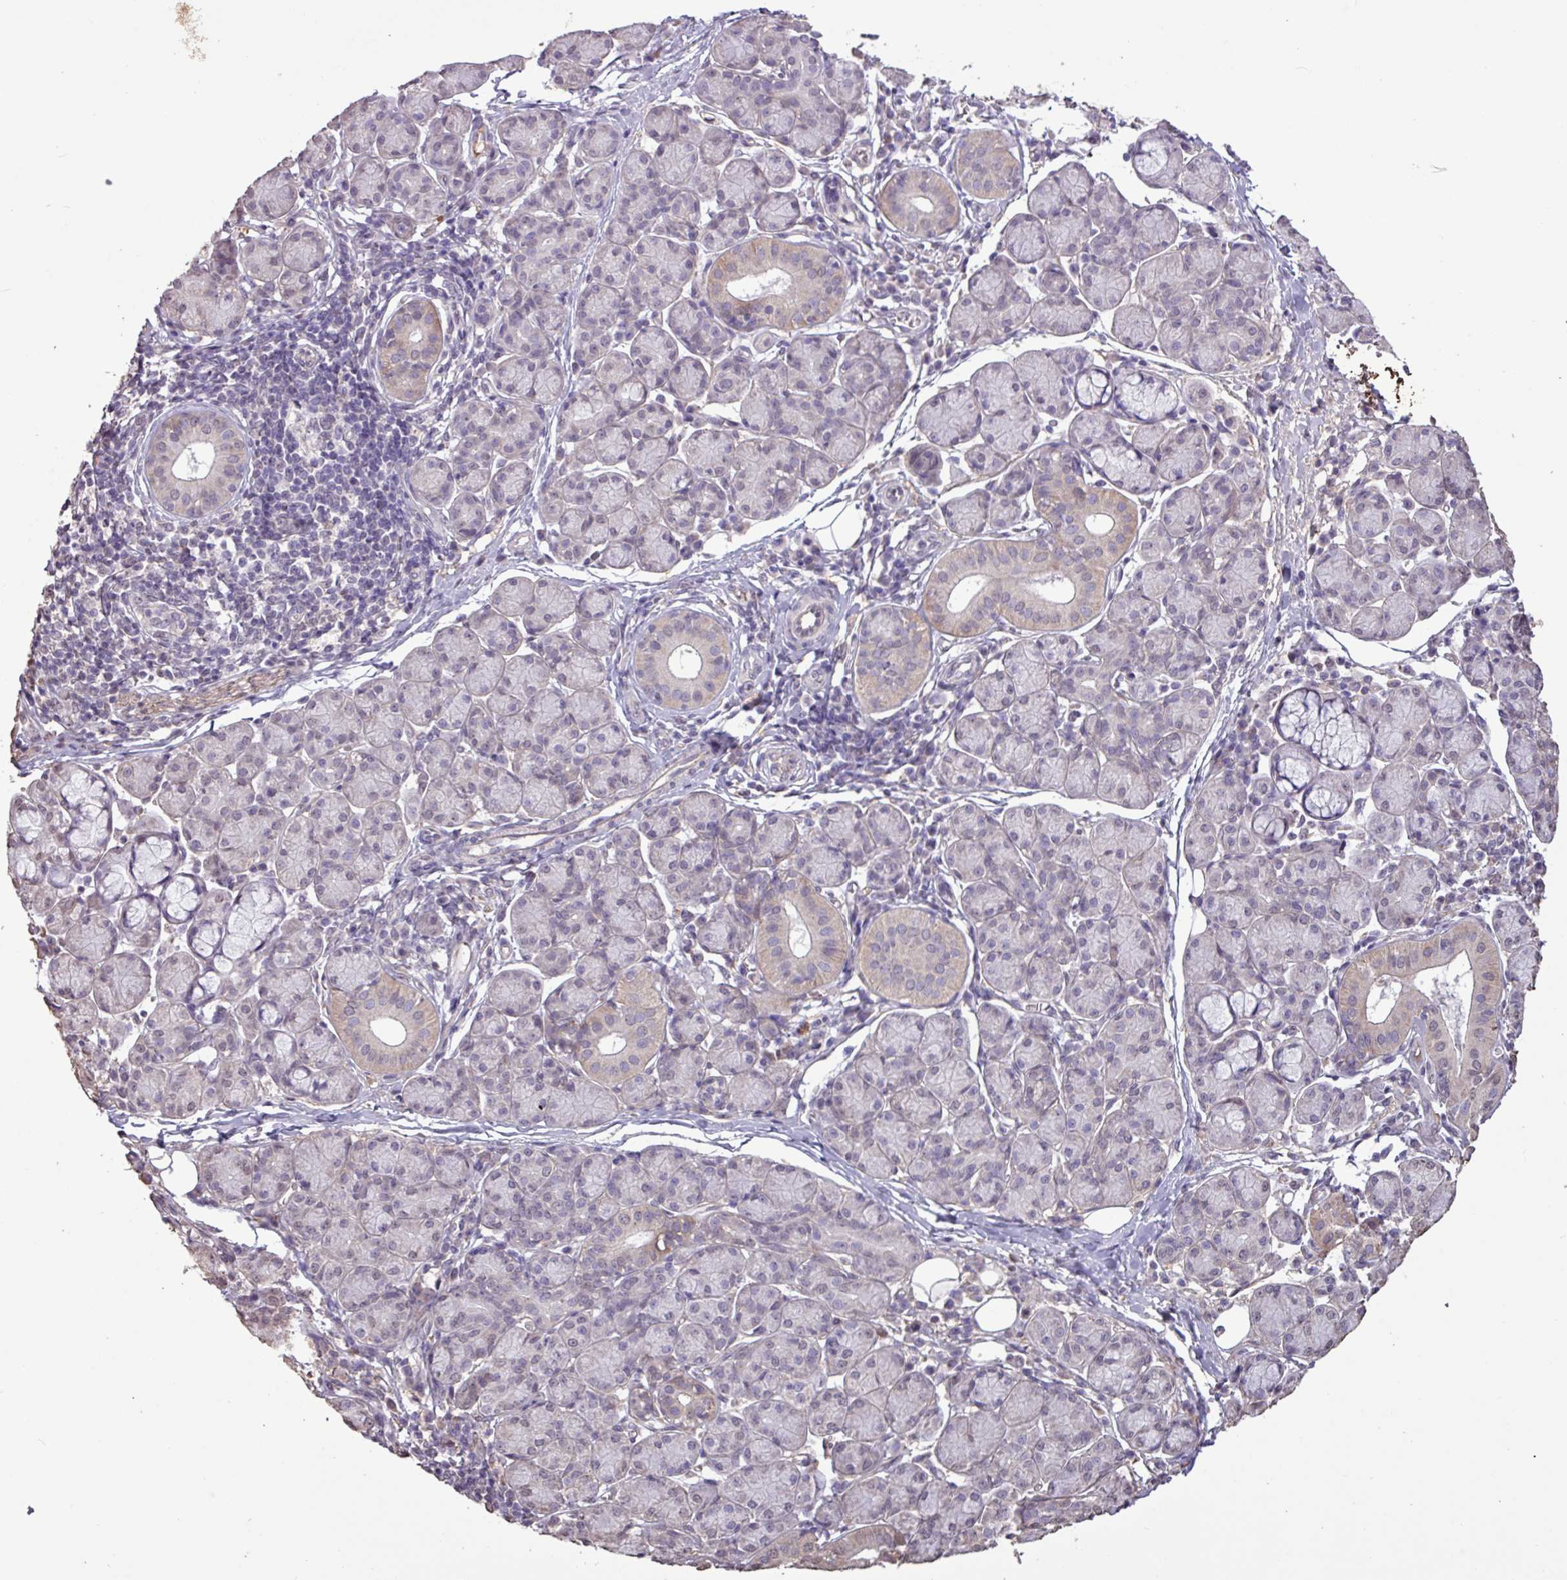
{"staining": {"intensity": "negative", "quantity": "none", "location": "none"}, "tissue": "salivary gland", "cell_type": "Glandular cells", "image_type": "normal", "snomed": [{"axis": "morphology", "description": "Normal tissue, NOS"}, {"axis": "morphology", "description": "Inflammation, NOS"}, {"axis": "topography", "description": "Lymph node"}, {"axis": "topography", "description": "Salivary gland"}], "caption": "High power microscopy histopathology image of an IHC micrograph of normal salivary gland, revealing no significant staining in glandular cells. Brightfield microscopy of immunohistochemistry (IHC) stained with DAB (3,3'-diaminobenzidine) (brown) and hematoxylin (blue), captured at high magnification.", "gene": "L3MBTL3", "patient": {"sex": "male", "age": 3}}